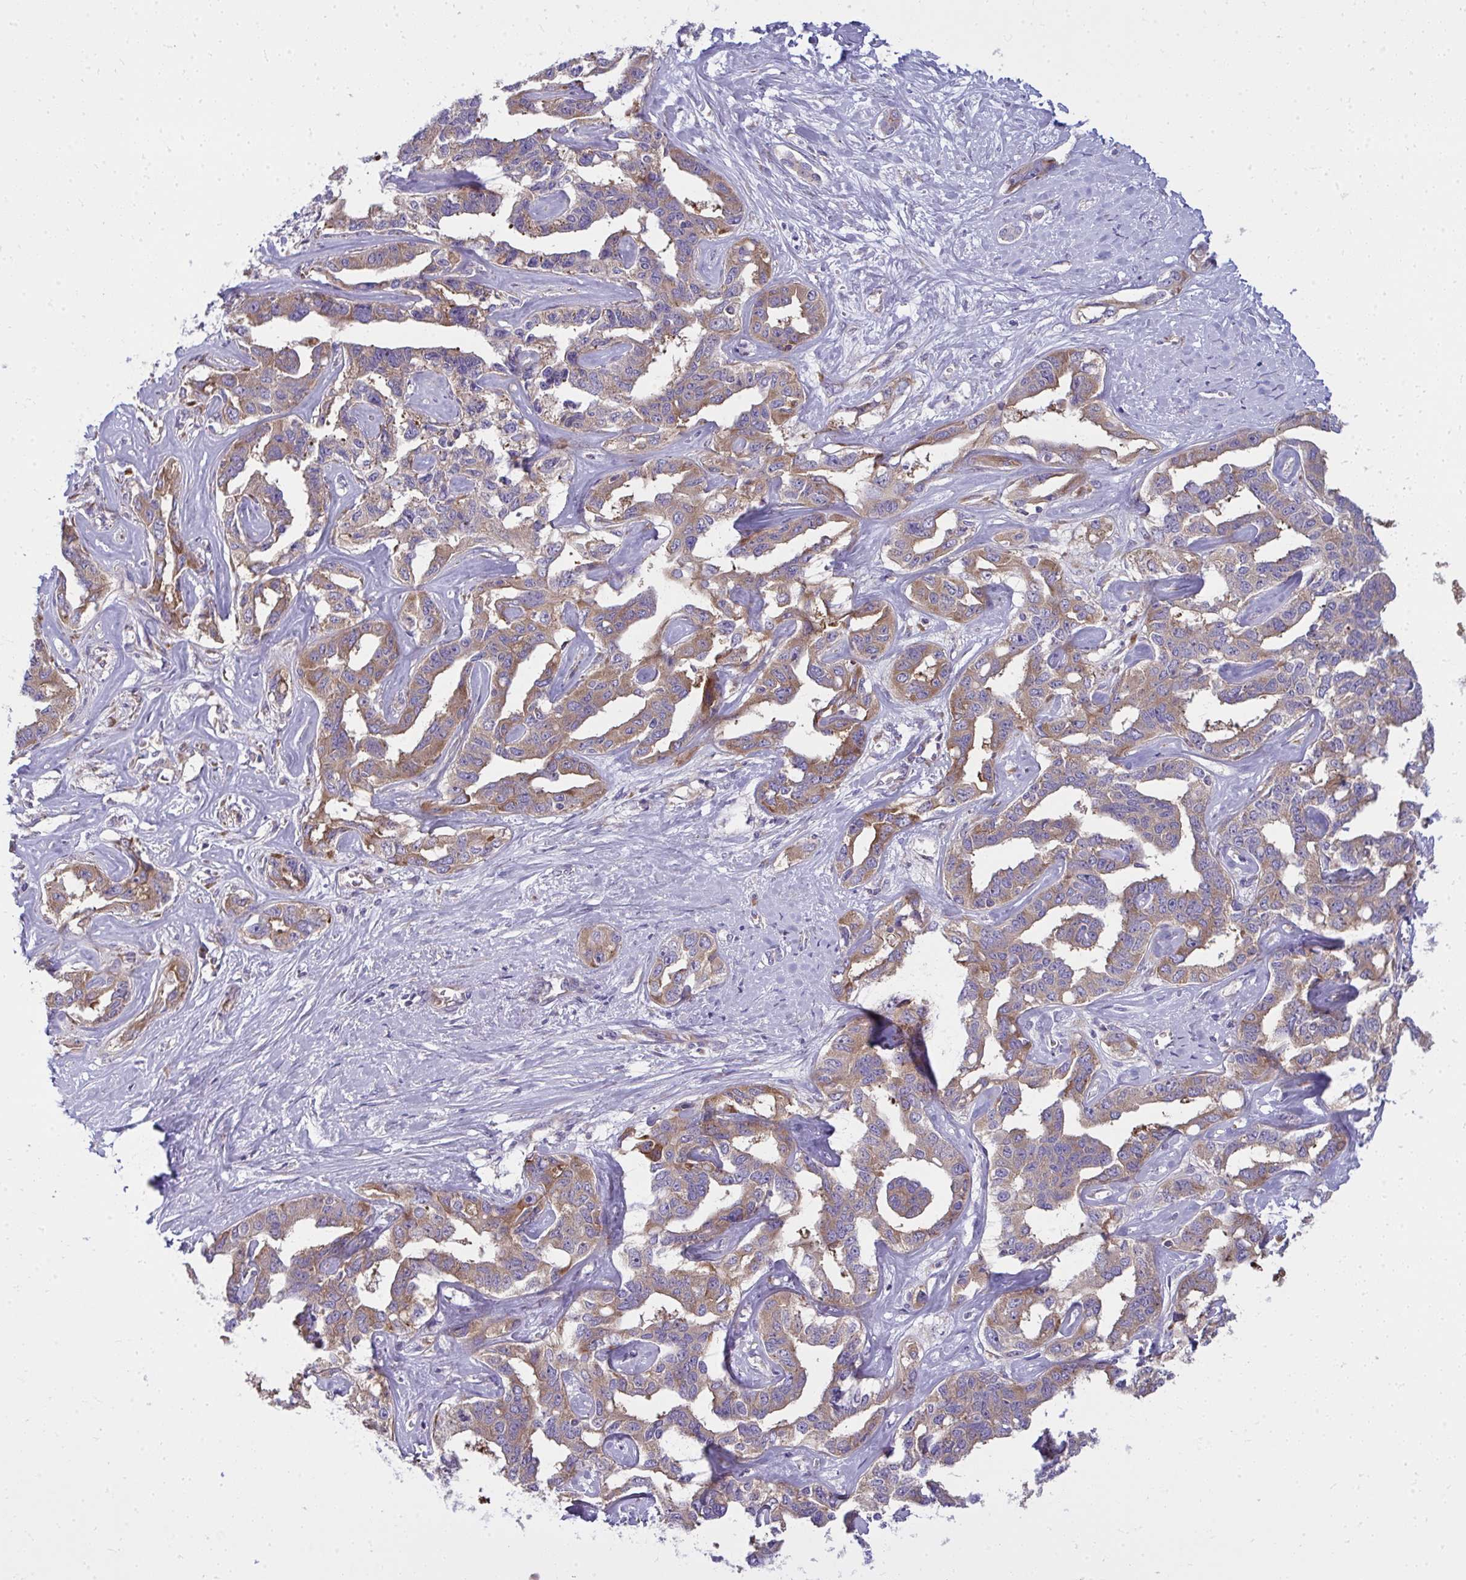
{"staining": {"intensity": "moderate", "quantity": ">75%", "location": "cytoplasmic/membranous"}, "tissue": "liver cancer", "cell_type": "Tumor cells", "image_type": "cancer", "snomed": [{"axis": "morphology", "description": "Cholangiocarcinoma"}, {"axis": "topography", "description": "Liver"}], "caption": "Tumor cells display moderate cytoplasmic/membranous staining in about >75% of cells in cholangiocarcinoma (liver).", "gene": "GFPT2", "patient": {"sex": "male", "age": 59}}